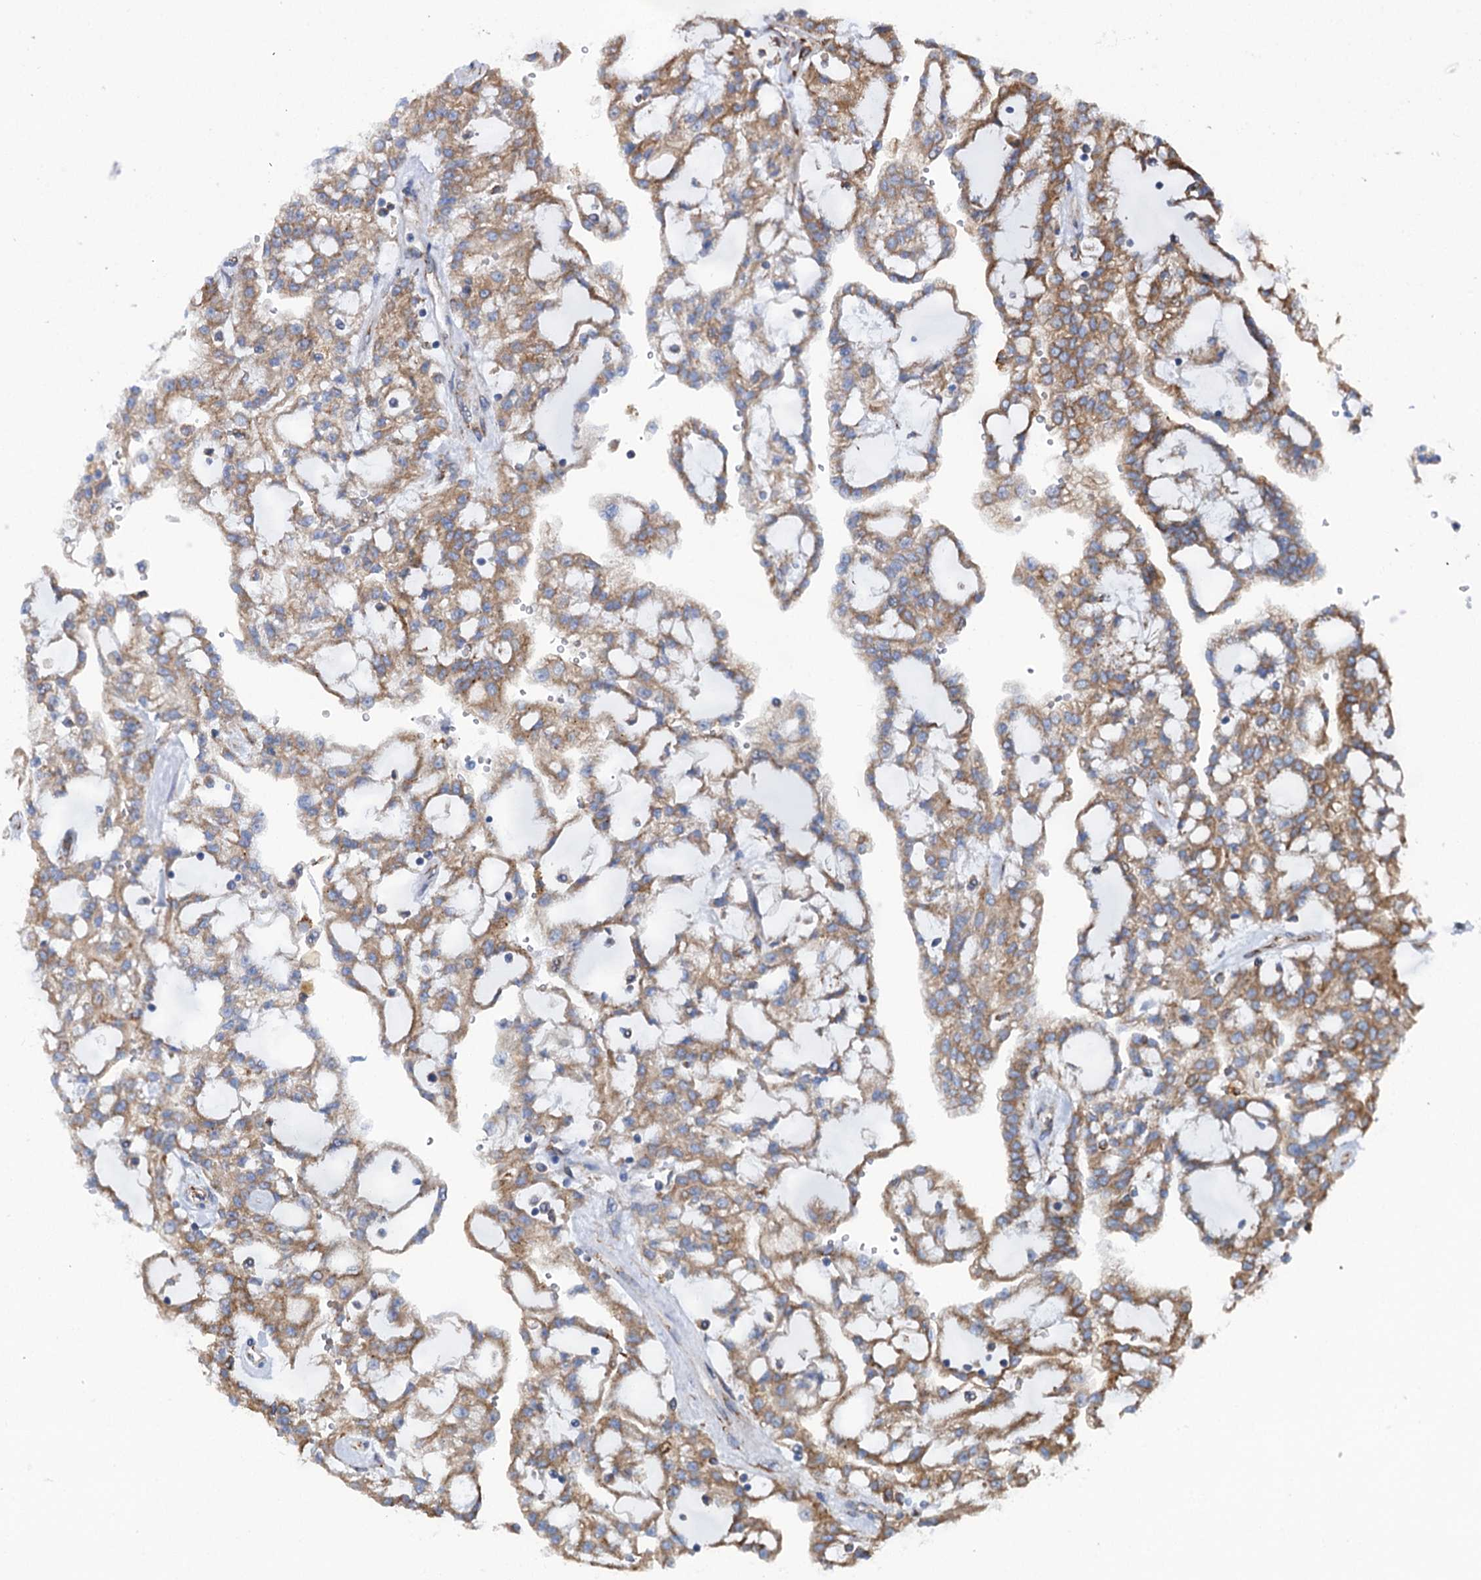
{"staining": {"intensity": "moderate", "quantity": ">75%", "location": "cytoplasmic/membranous"}, "tissue": "renal cancer", "cell_type": "Tumor cells", "image_type": "cancer", "snomed": [{"axis": "morphology", "description": "Adenocarcinoma, NOS"}, {"axis": "topography", "description": "Kidney"}], "caption": "Moderate cytoplasmic/membranous protein staining is seen in about >75% of tumor cells in renal adenocarcinoma. (DAB IHC, brown staining for protein, blue staining for nuclei).", "gene": "SHE", "patient": {"sex": "male", "age": 63}}